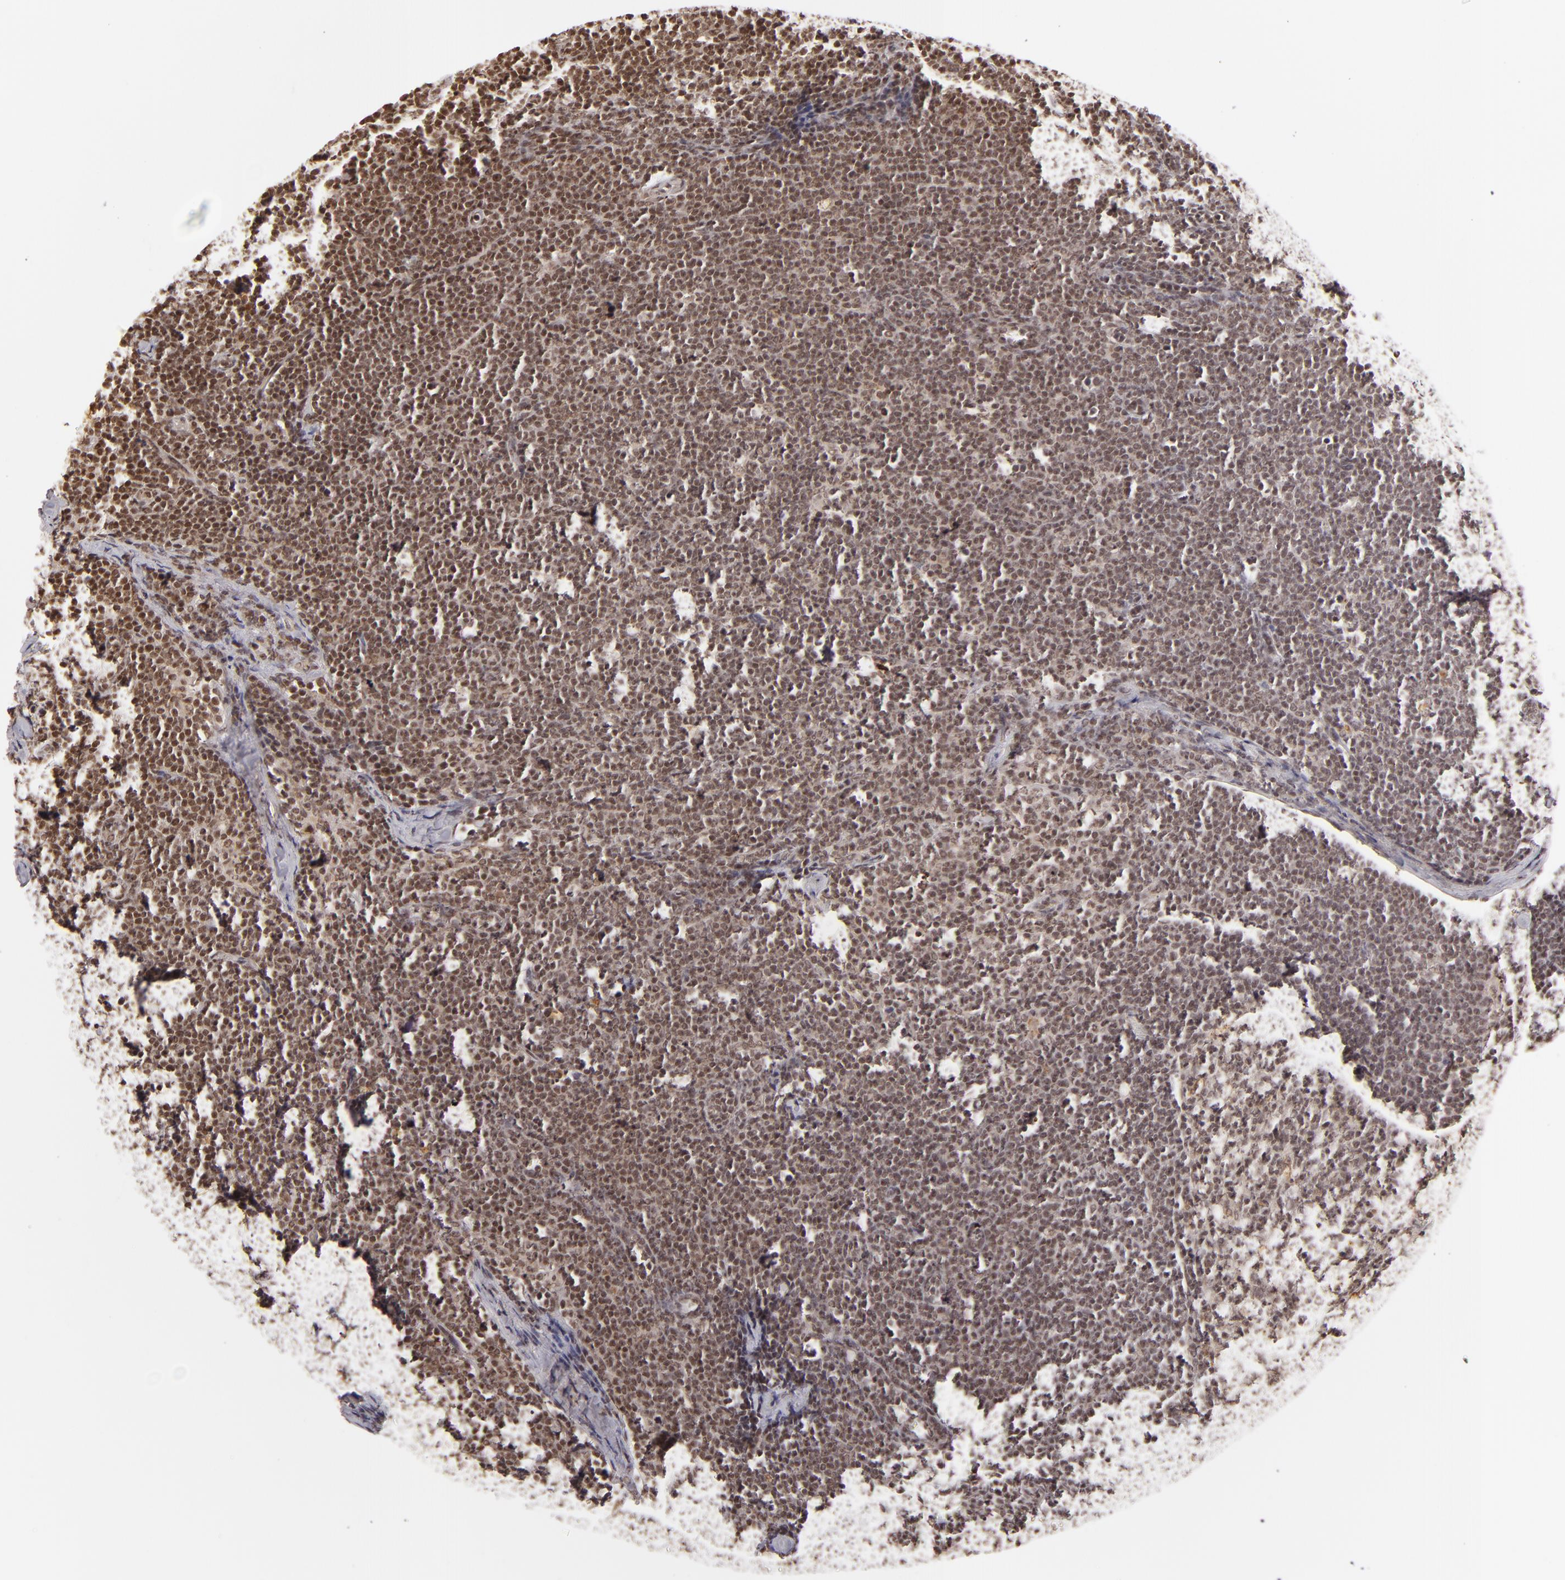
{"staining": {"intensity": "strong", "quantity": ">75%", "location": "nuclear"}, "tissue": "lymphoma", "cell_type": "Tumor cells", "image_type": "cancer", "snomed": [{"axis": "morphology", "description": "Malignant lymphoma, non-Hodgkin's type, High grade"}, {"axis": "topography", "description": "Lymph node"}], "caption": "Human malignant lymphoma, non-Hodgkin's type (high-grade) stained with a protein marker displays strong staining in tumor cells.", "gene": "CUL3", "patient": {"sex": "female", "age": 58}}